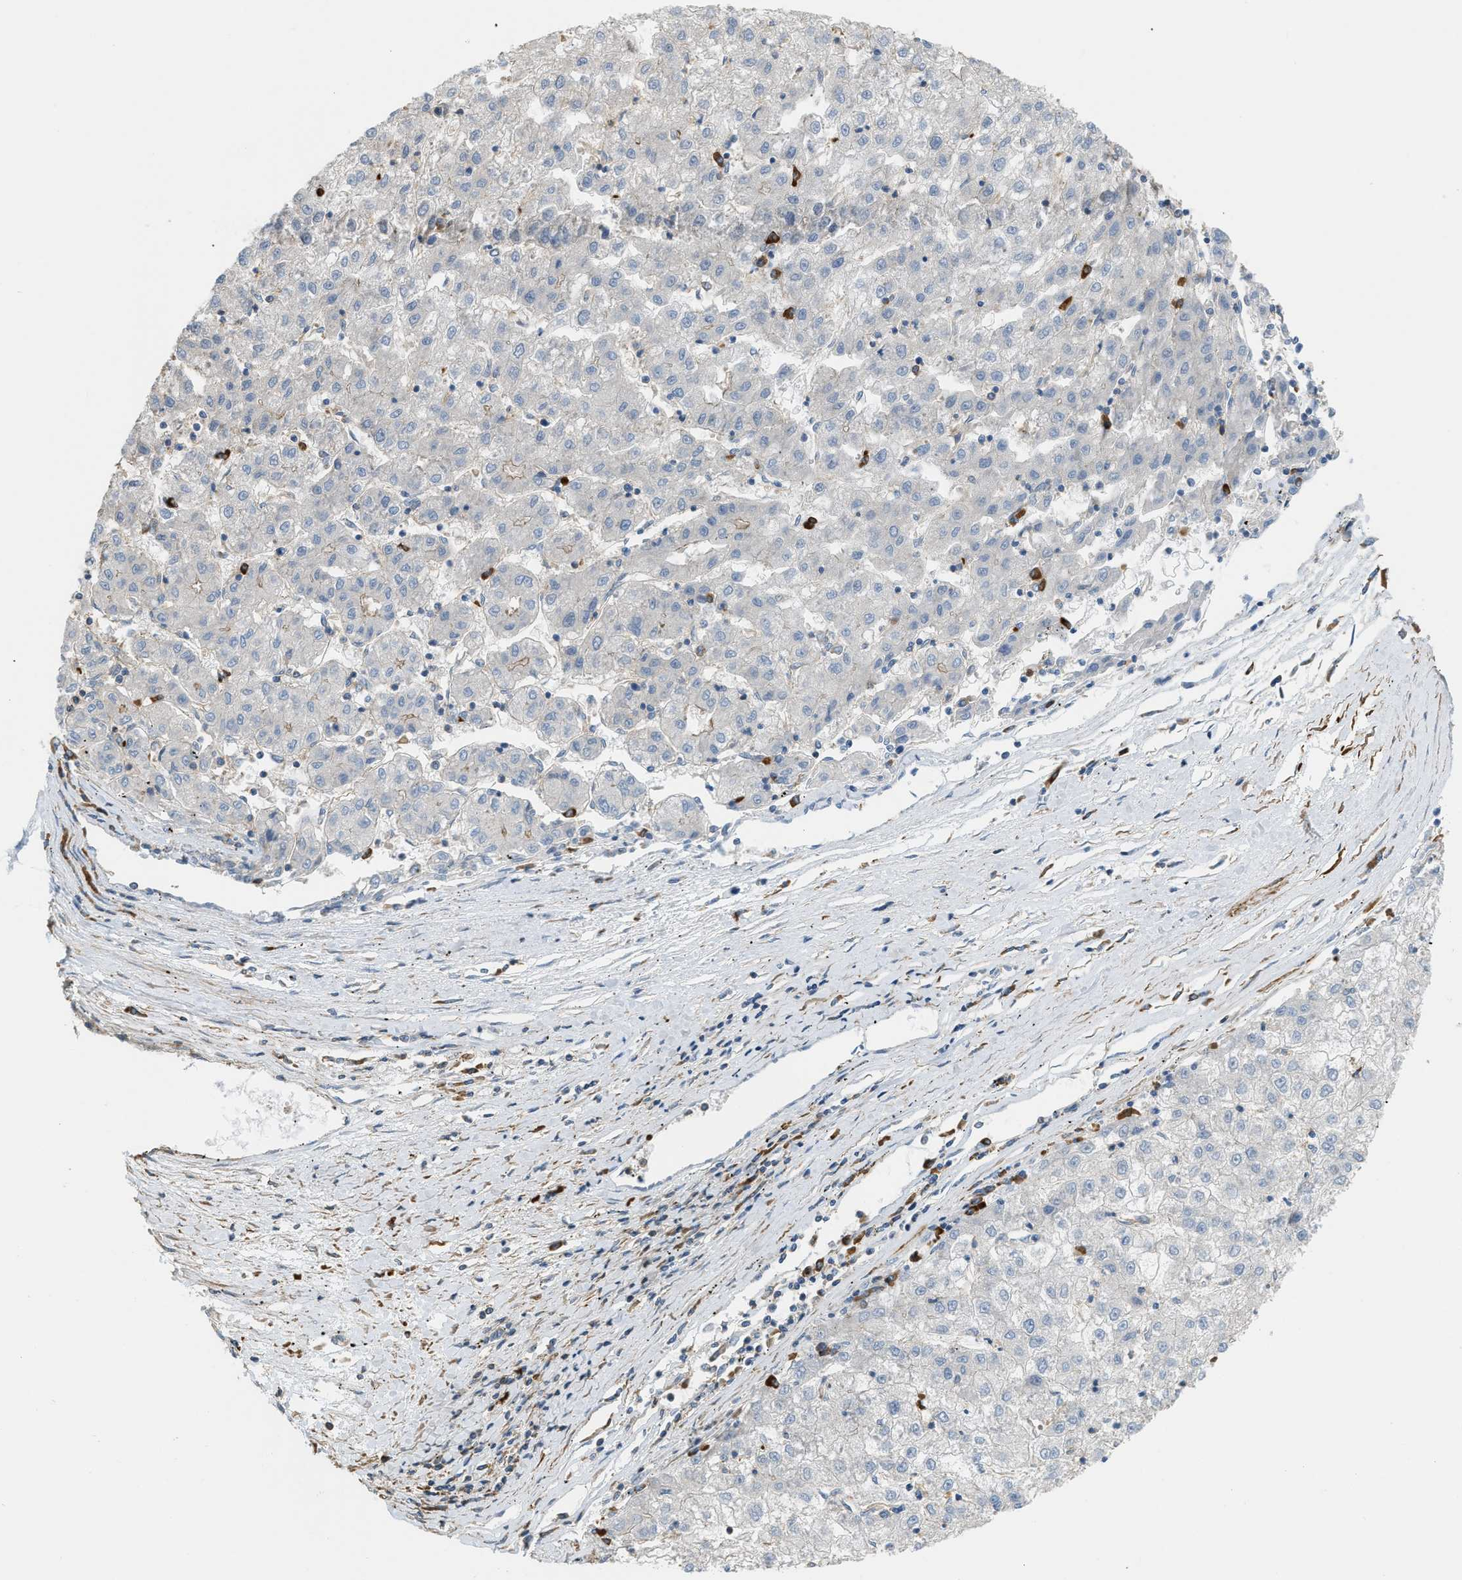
{"staining": {"intensity": "negative", "quantity": "none", "location": "none"}, "tissue": "liver cancer", "cell_type": "Tumor cells", "image_type": "cancer", "snomed": [{"axis": "morphology", "description": "Carcinoma, Hepatocellular, NOS"}, {"axis": "topography", "description": "Liver"}], "caption": "IHC micrograph of neoplastic tissue: liver cancer (hepatocellular carcinoma) stained with DAB shows no significant protein staining in tumor cells. (DAB (3,3'-diaminobenzidine) immunohistochemistry with hematoxylin counter stain).", "gene": "BTN3A2", "patient": {"sex": "male", "age": 72}}